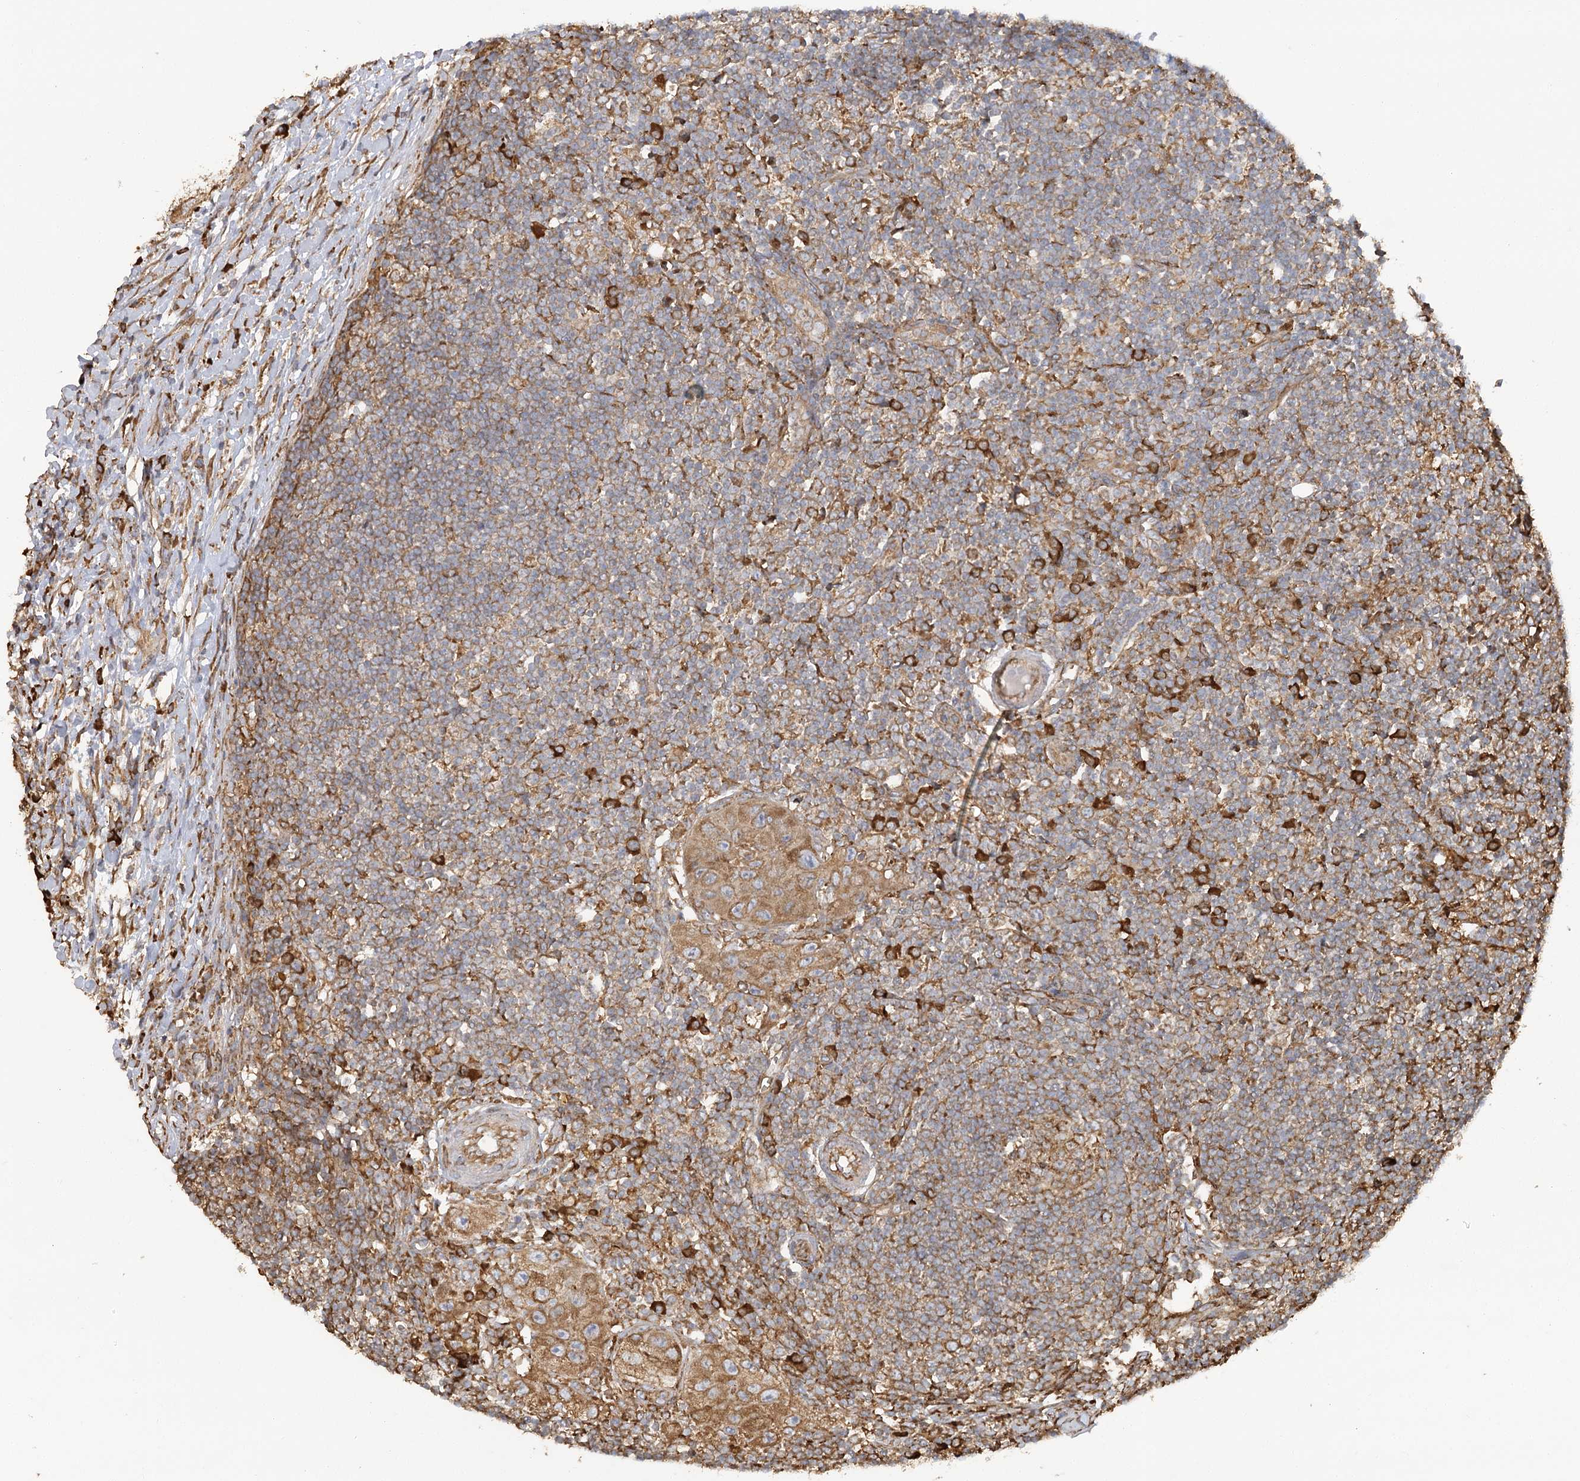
{"staining": {"intensity": "moderate", "quantity": ">75%", "location": "cytoplasmic/membranous"}, "tissue": "lymph node", "cell_type": "Germinal center cells", "image_type": "normal", "snomed": [{"axis": "morphology", "description": "Normal tissue, NOS"}, {"axis": "morphology", "description": "Squamous cell carcinoma, metastatic, NOS"}, {"axis": "topography", "description": "Lymph node"}], "caption": "The histopathology image demonstrates staining of unremarkable lymph node, revealing moderate cytoplasmic/membranous protein expression (brown color) within germinal center cells. (brown staining indicates protein expression, while blue staining denotes nuclei).", "gene": "ACAP2", "patient": {"sex": "male", "age": 73}}